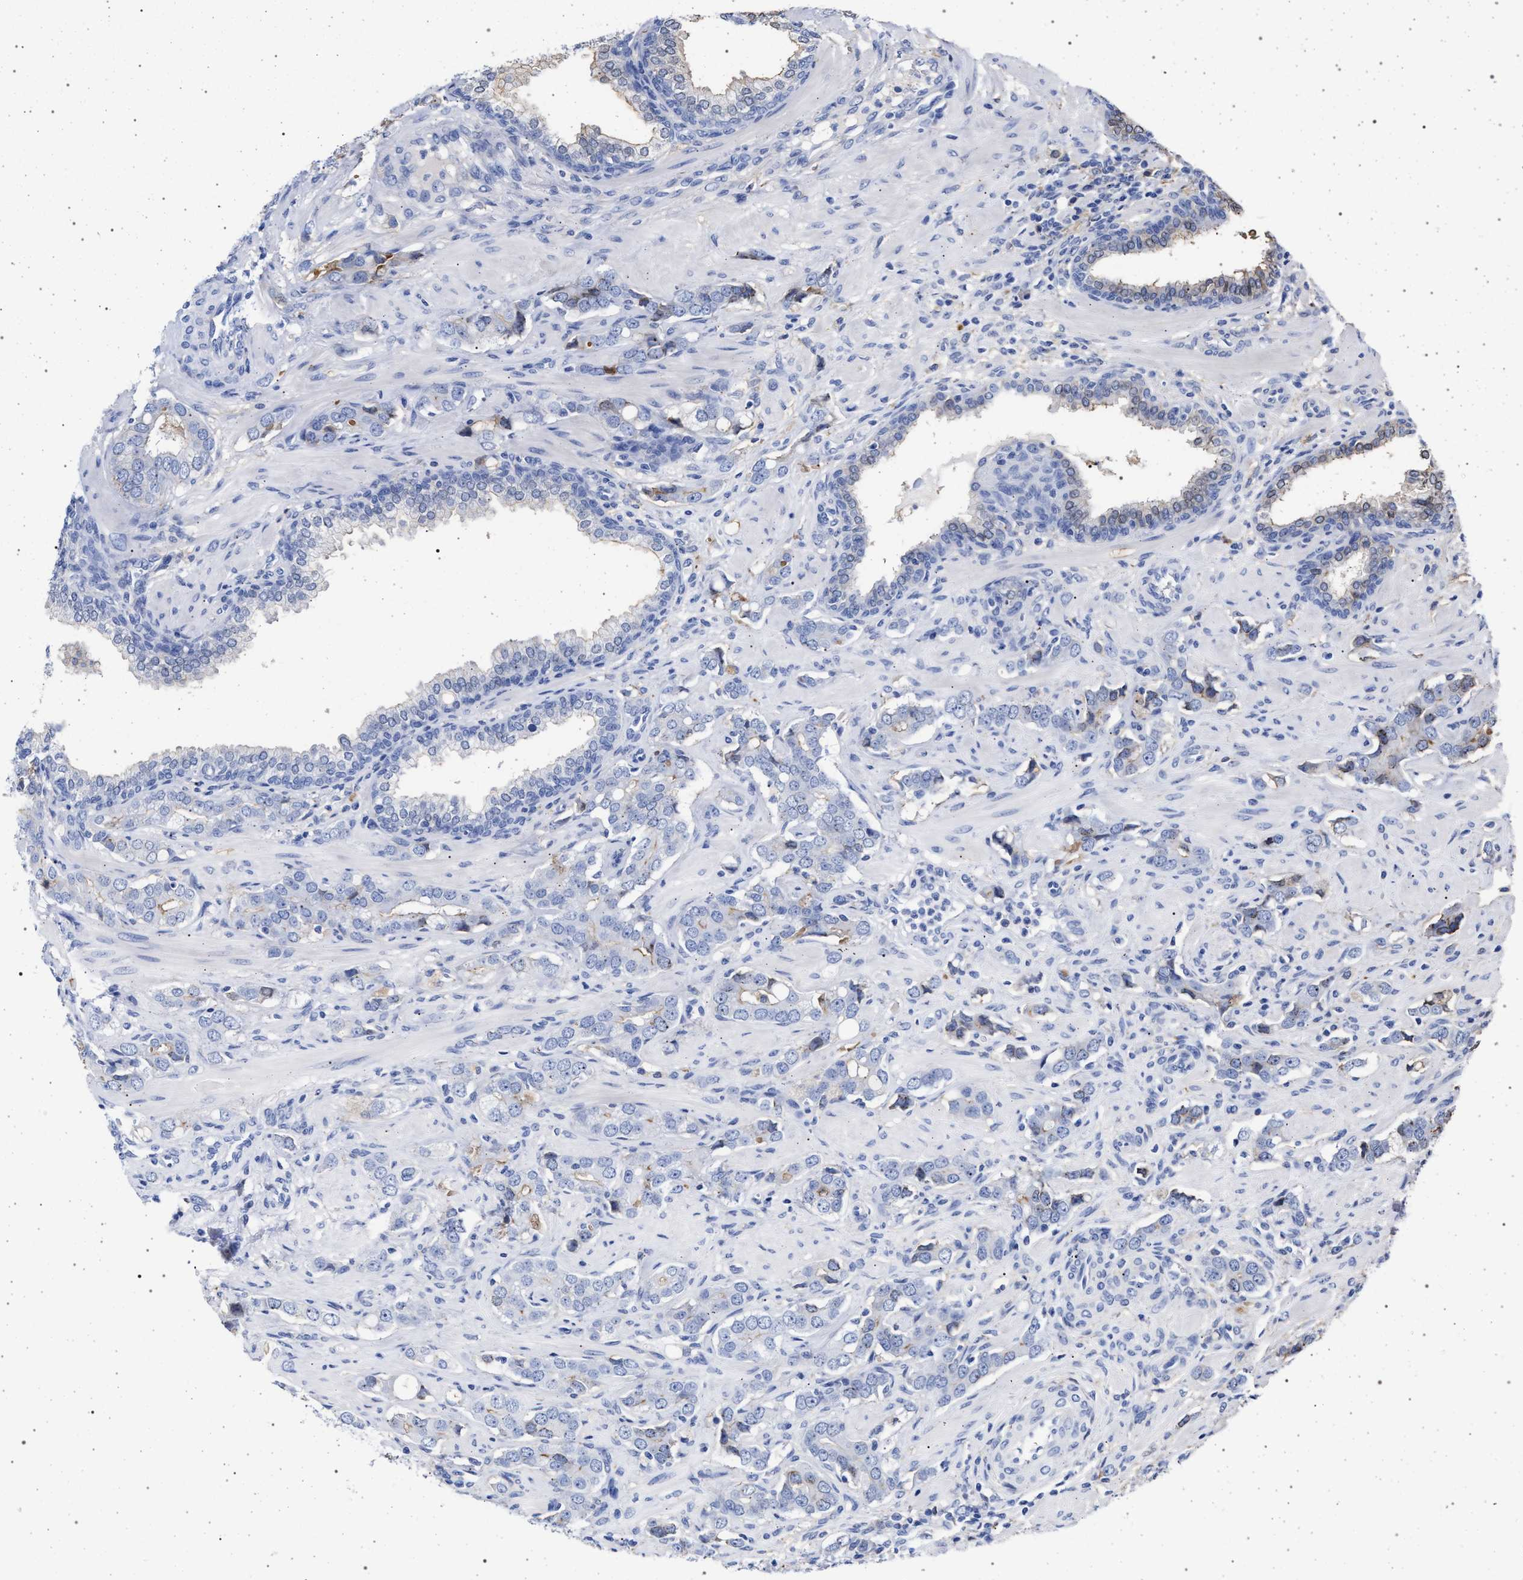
{"staining": {"intensity": "weak", "quantity": "<25%", "location": "cytoplasmic/membranous"}, "tissue": "prostate cancer", "cell_type": "Tumor cells", "image_type": "cancer", "snomed": [{"axis": "morphology", "description": "Adenocarcinoma, High grade"}, {"axis": "topography", "description": "Prostate"}], "caption": "Protein analysis of prostate adenocarcinoma (high-grade) displays no significant positivity in tumor cells.", "gene": "PLG", "patient": {"sex": "male", "age": 52}}